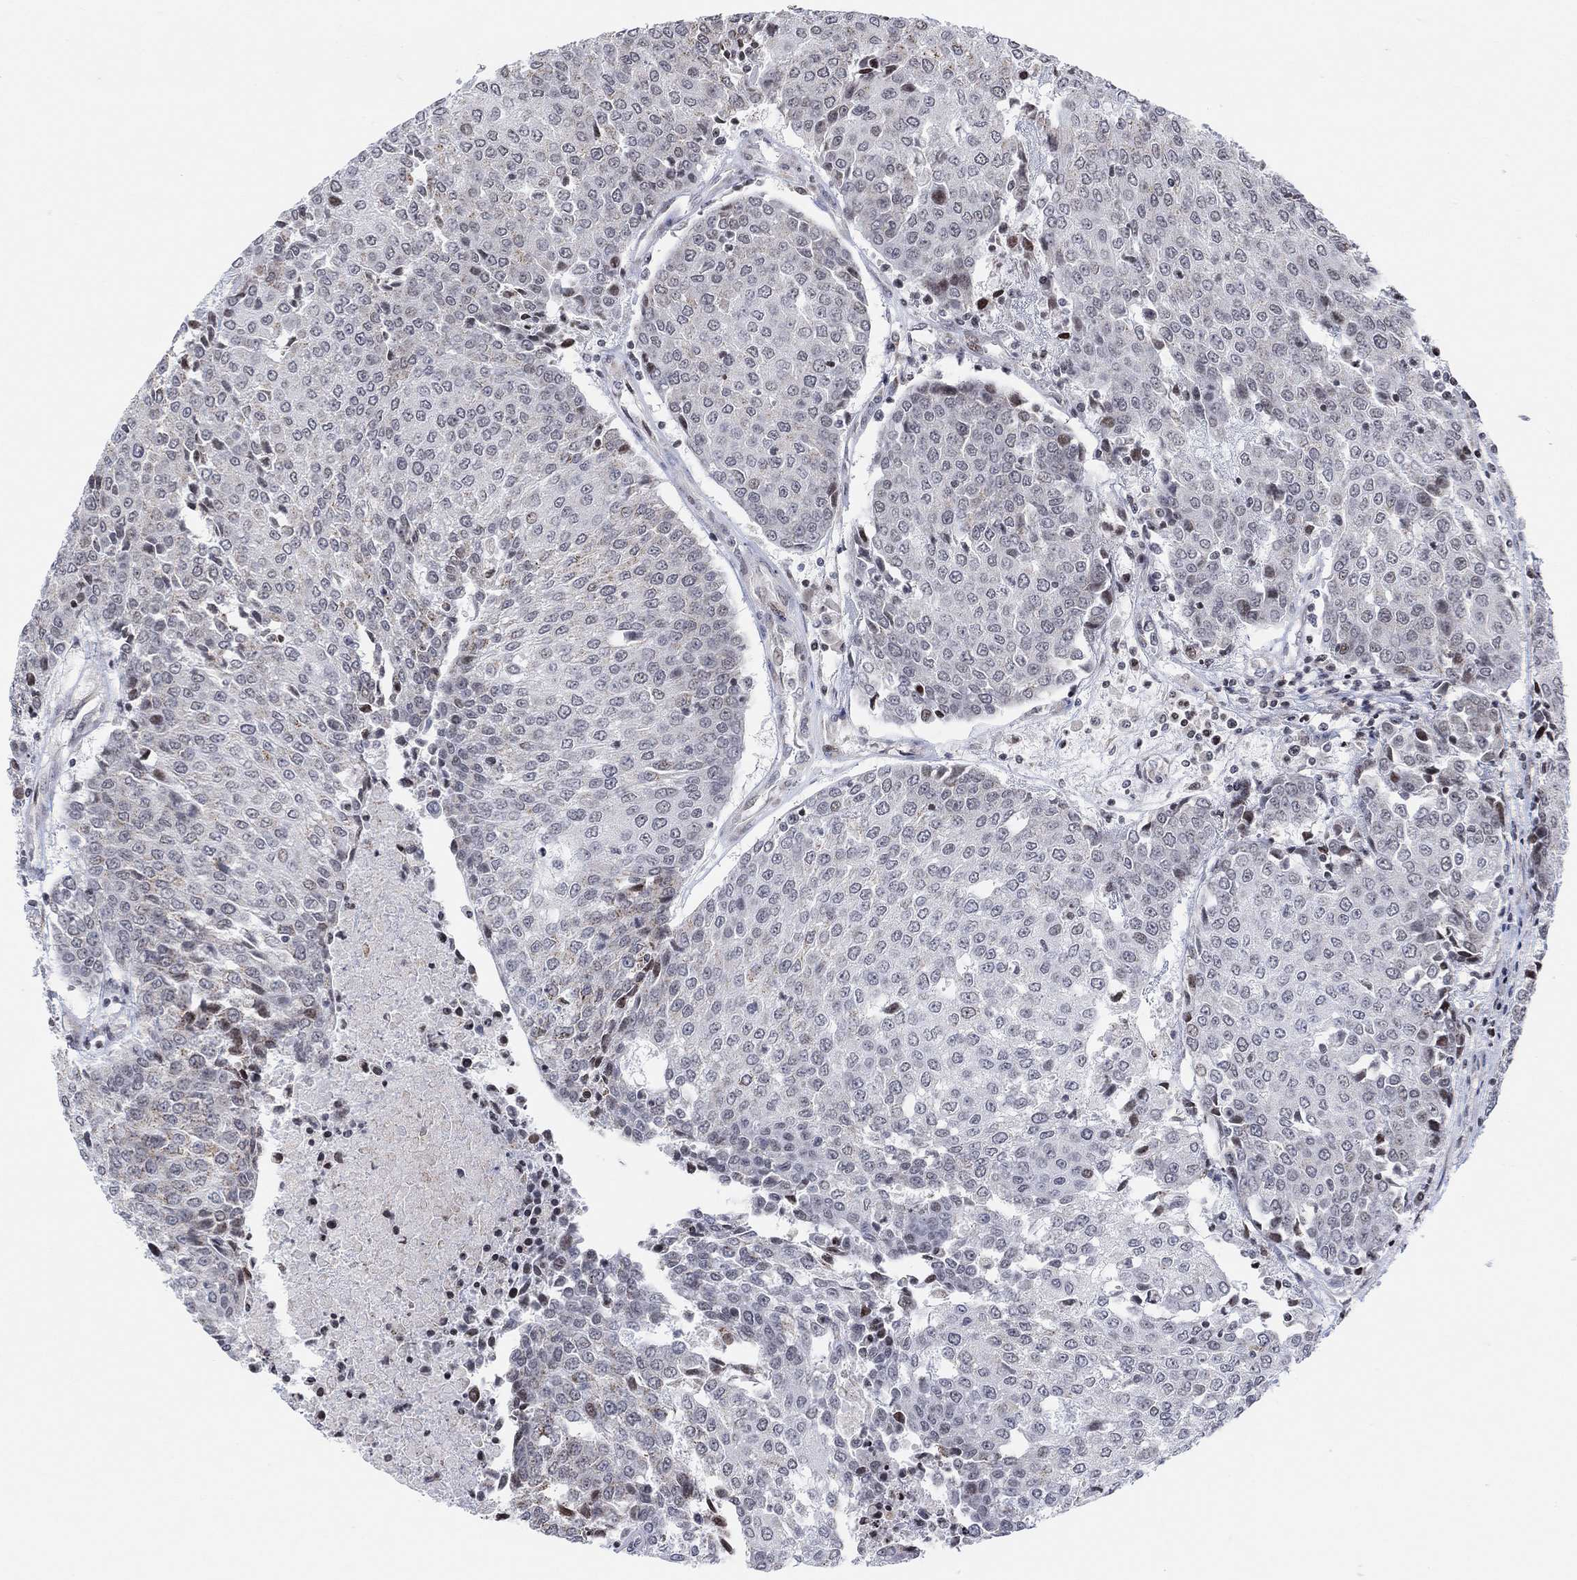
{"staining": {"intensity": "negative", "quantity": "none", "location": "none"}, "tissue": "urothelial cancer", "cell_type": "Tumor cells", "image_type": "cancer", "snomed": [{"axis": "morphology", "description": "Urothelial carcinoma, High grade"}, {"axis": "topography", "description": "Urinary bladder"}], "caption": "This is an IHC image of human urothelial cancer. There is no staining in tumor cells.", "gene": "ABHD14A", "patient": {"sex": "female", "age": 85}}